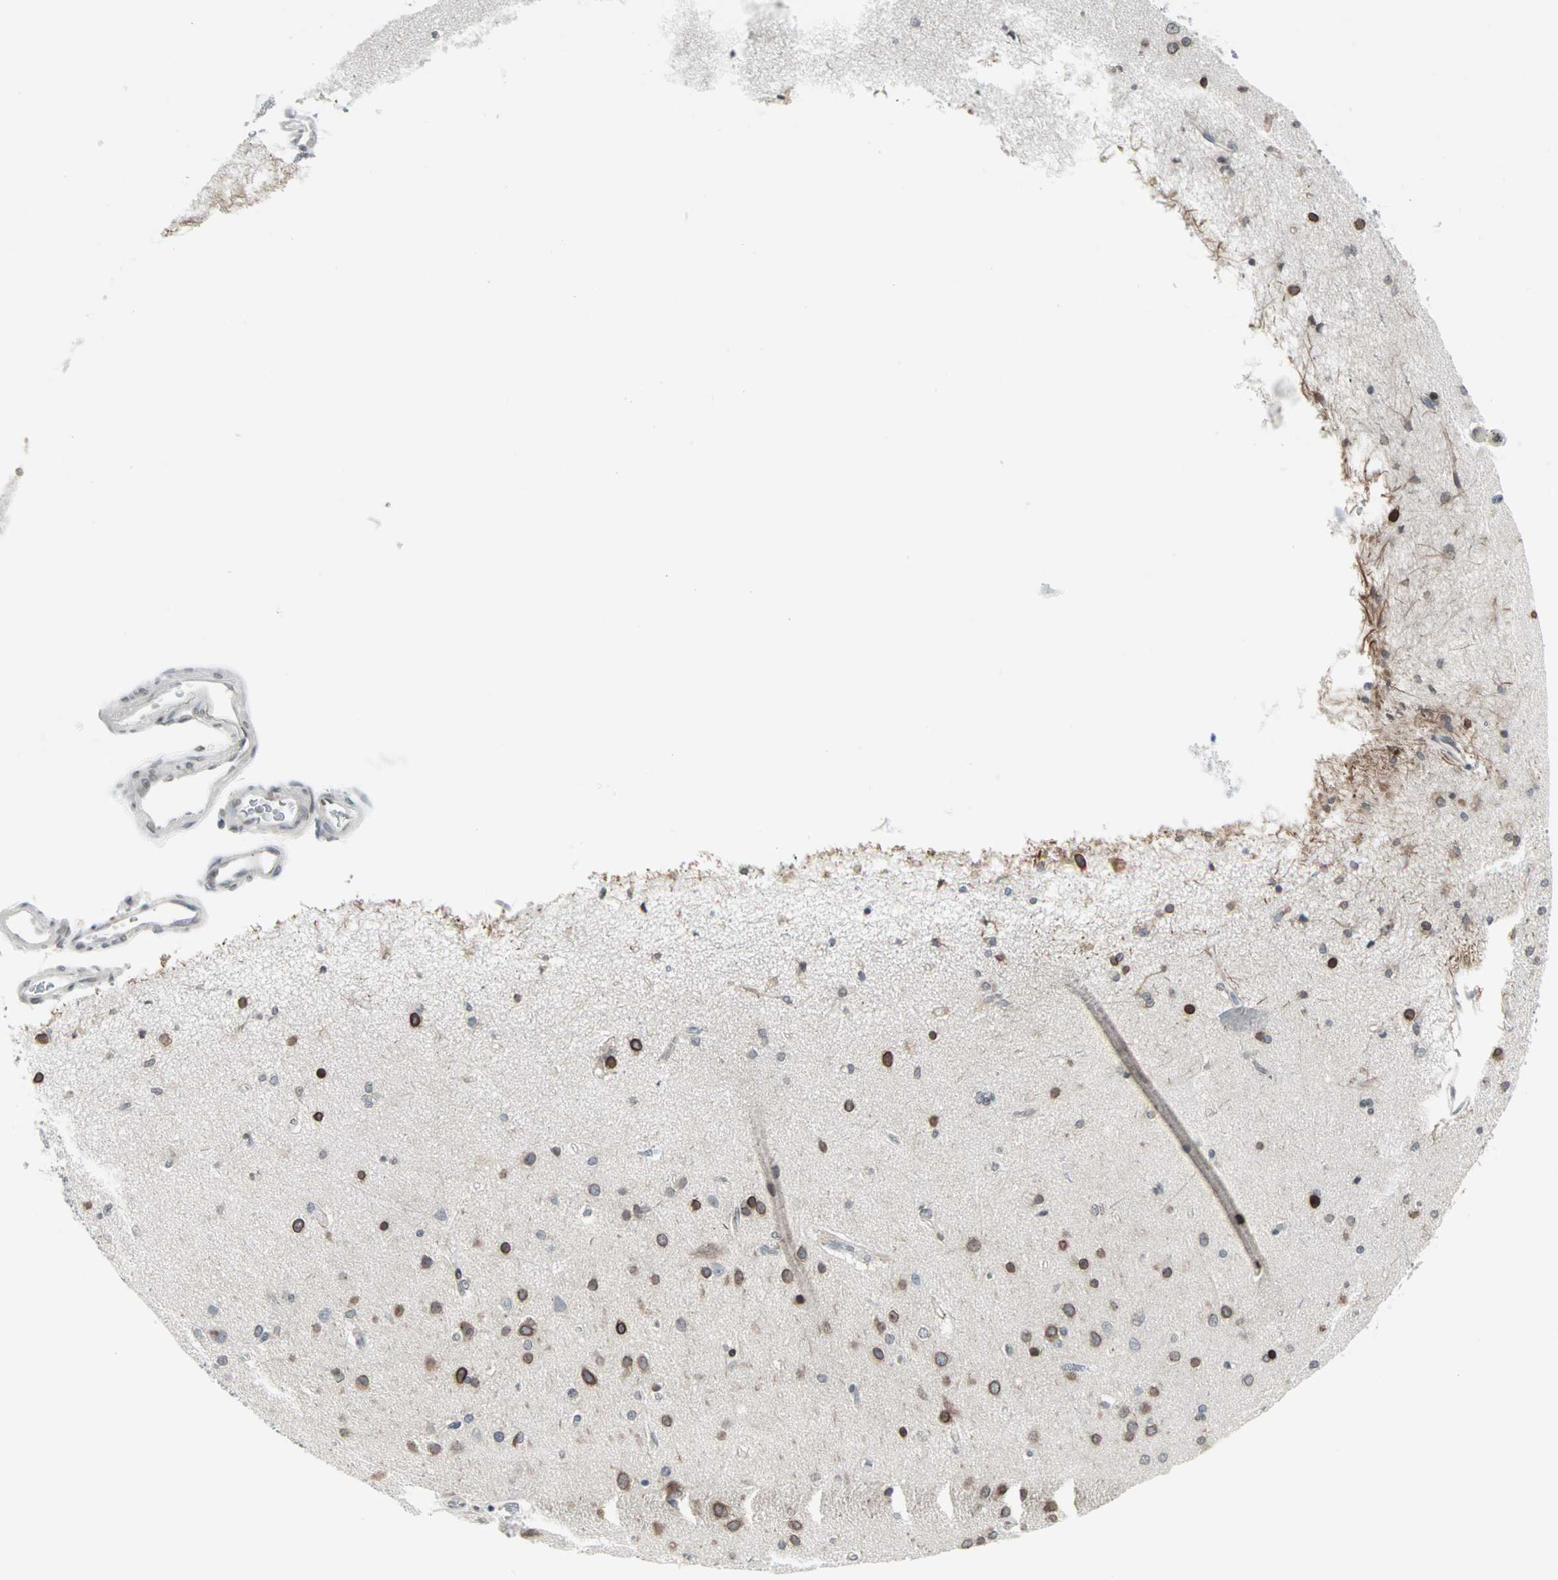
{"staining": {"intensity": "negative", "quantity": "none", "location": "none"}, "tissue": "cerebral cortex", "cell_type": "Endothelial cells", "image_type": "normal", "snomed": [{"axis": "morphology", "description": "Normal tissue, NOS"}, {"axis": "topography", "description": "Cerebral cortex"}], "caption": "Protein analysis of normal cerebral cortex shows no significant positivity in endothelial cells.", "gene": "CBLC", "patient": {"sex": "female", "age": 54}}